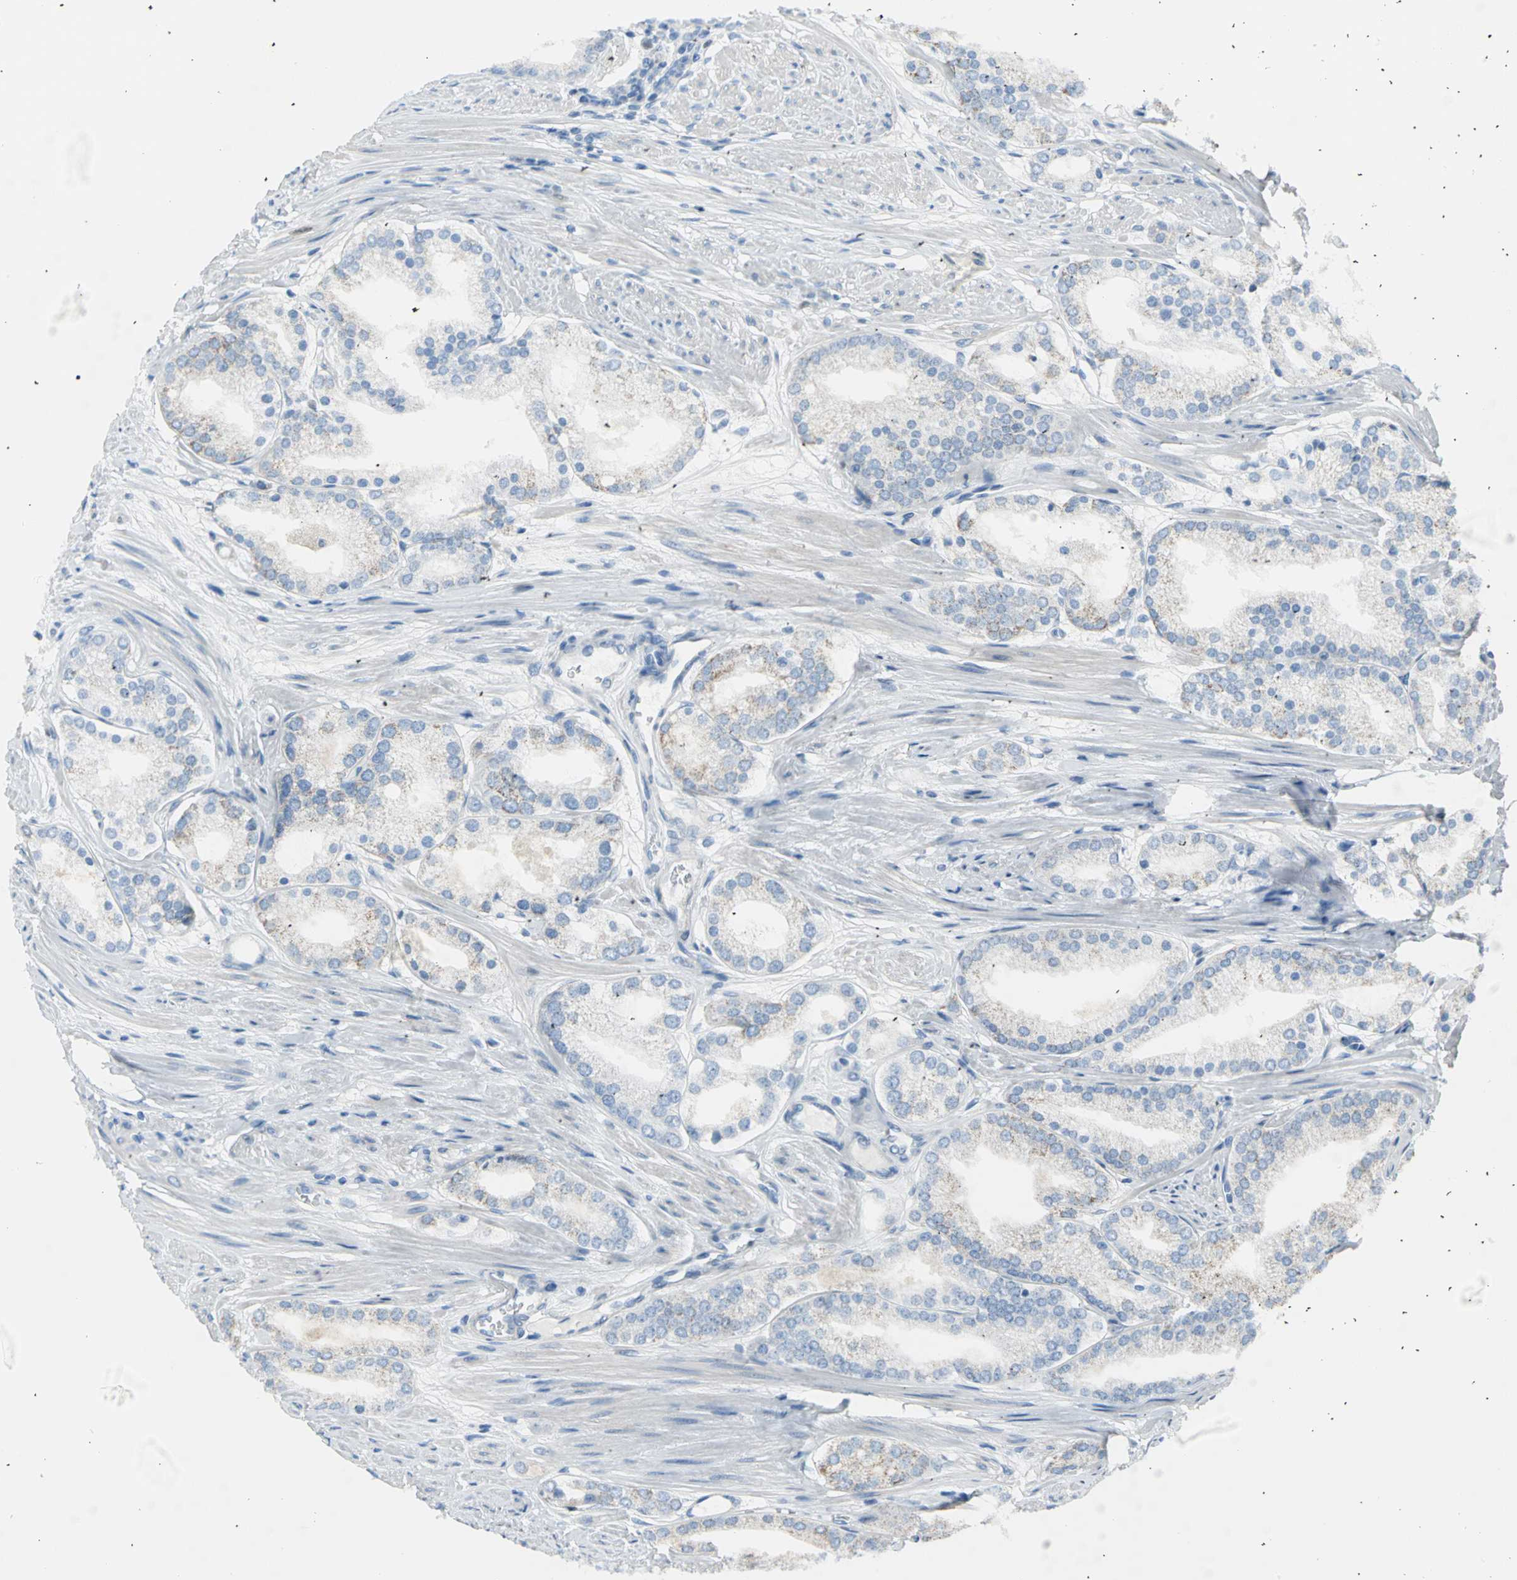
{"staining": {"intensity": "negative", "quantity": "none", "location": "none"}, "tissue": "prostate cancer", "cell_type": "Tumor cells", "image_type": "cancer", "snomed": [{"axis": "morphology", "description": "Adenocarcinoma, High grade"}, {"axis": "topography", "description": "Prostate"}], "caption": "Tumor cells are negative for brown protein staining in prostate cancer (high-grade adenocarcinoma).", "gene": "MCM3", "patient": {"sex": "male", "age": 61}}